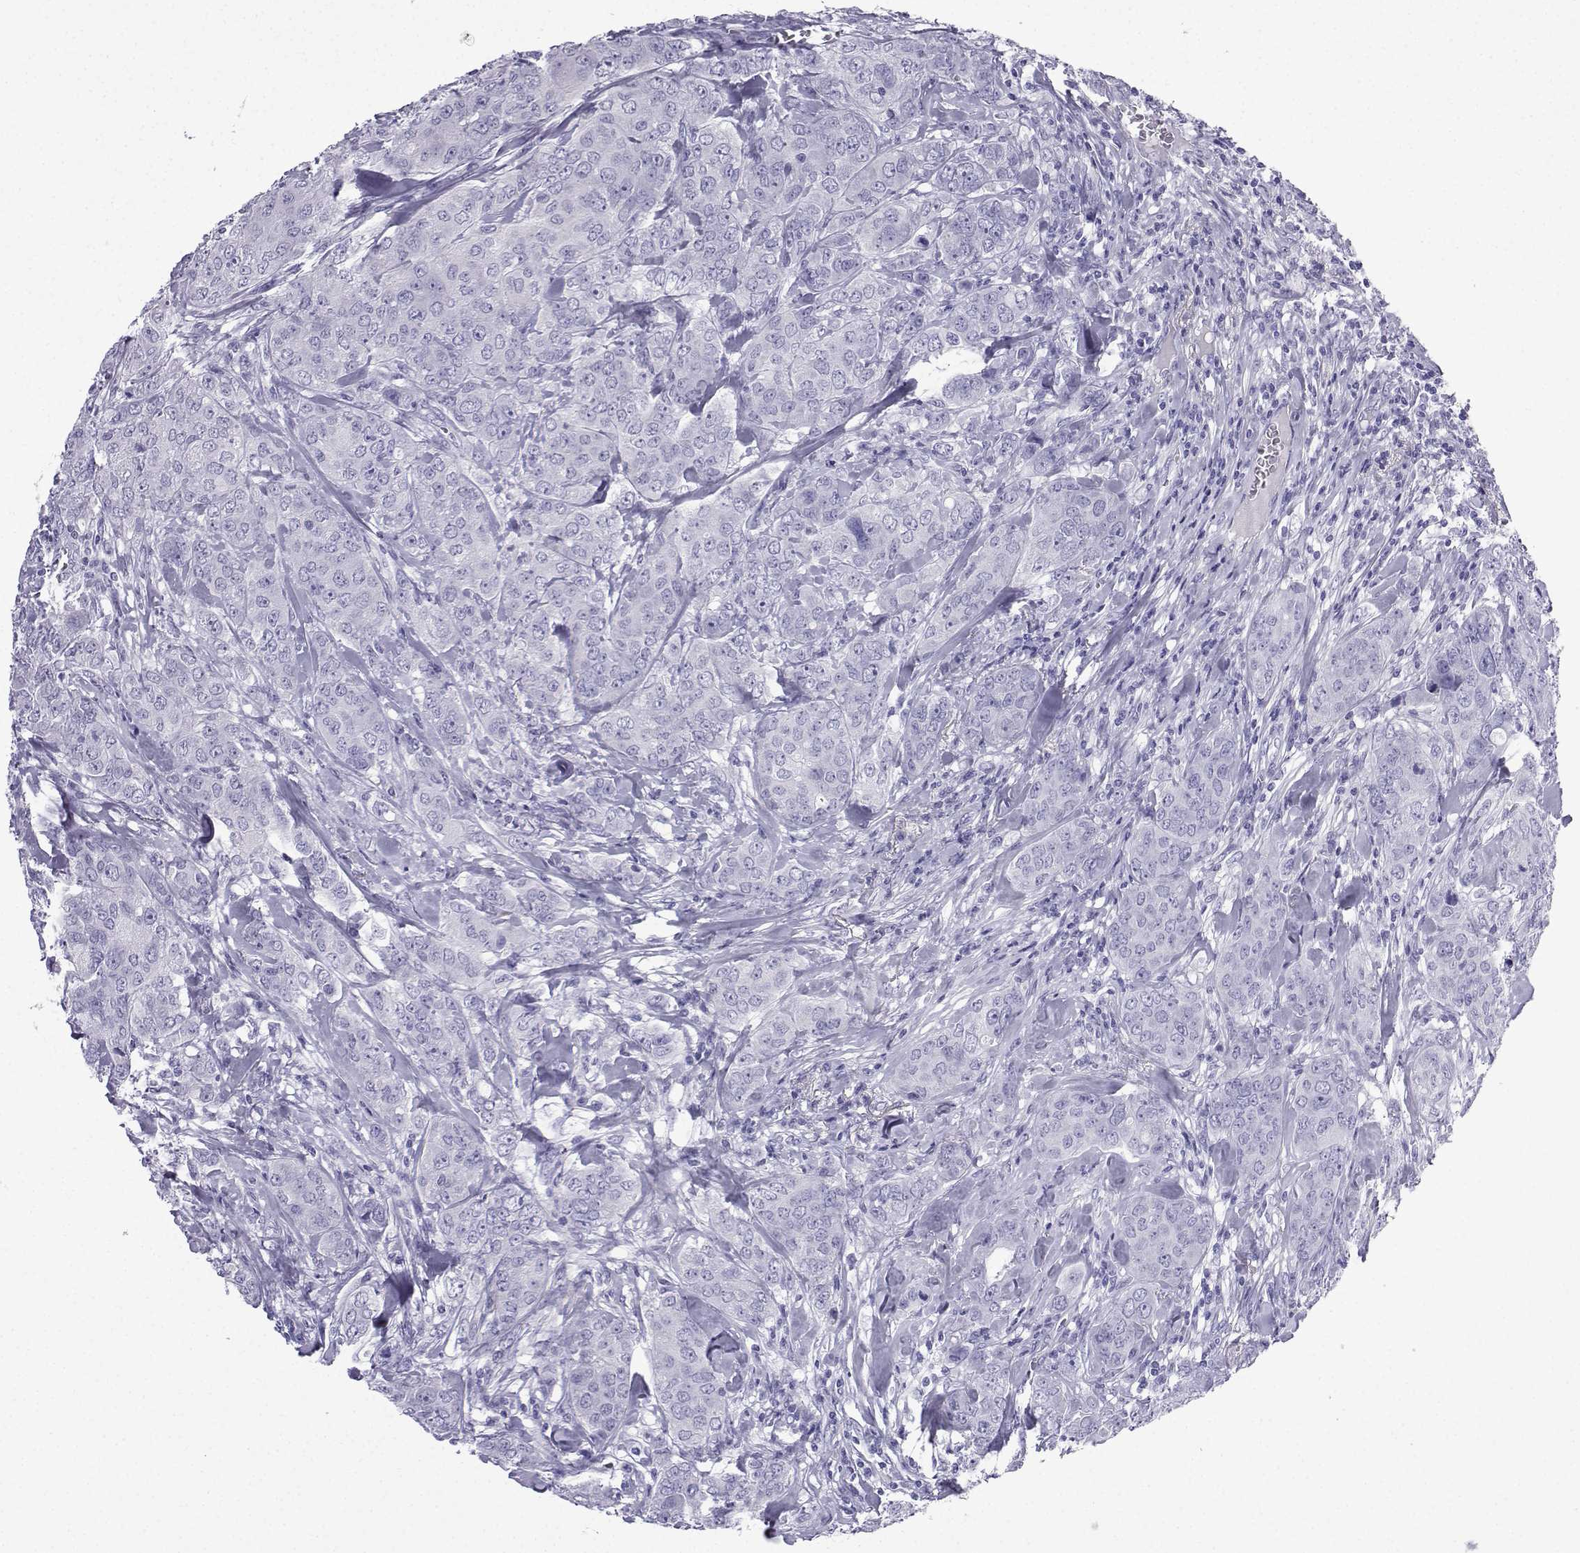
{"staining": {"intensity": "negative", "quantity": "none", "location": "none"}, "tissue": "breast cancer", "cell_type": "Tumor cells", "image_type": "cancer", "snomed": [{"axis": "morphology", "description": "Duct carcinoma"}, {"axis": "topography", "description": "Breast"}], "caption": "IHC of breast cancer displays no expression in tumor cells. (Immunohistochemistry, brightfield microscopy, high magnification).", "gene": "KCNF1", "patient": {"sex": "female", "age": 43}}